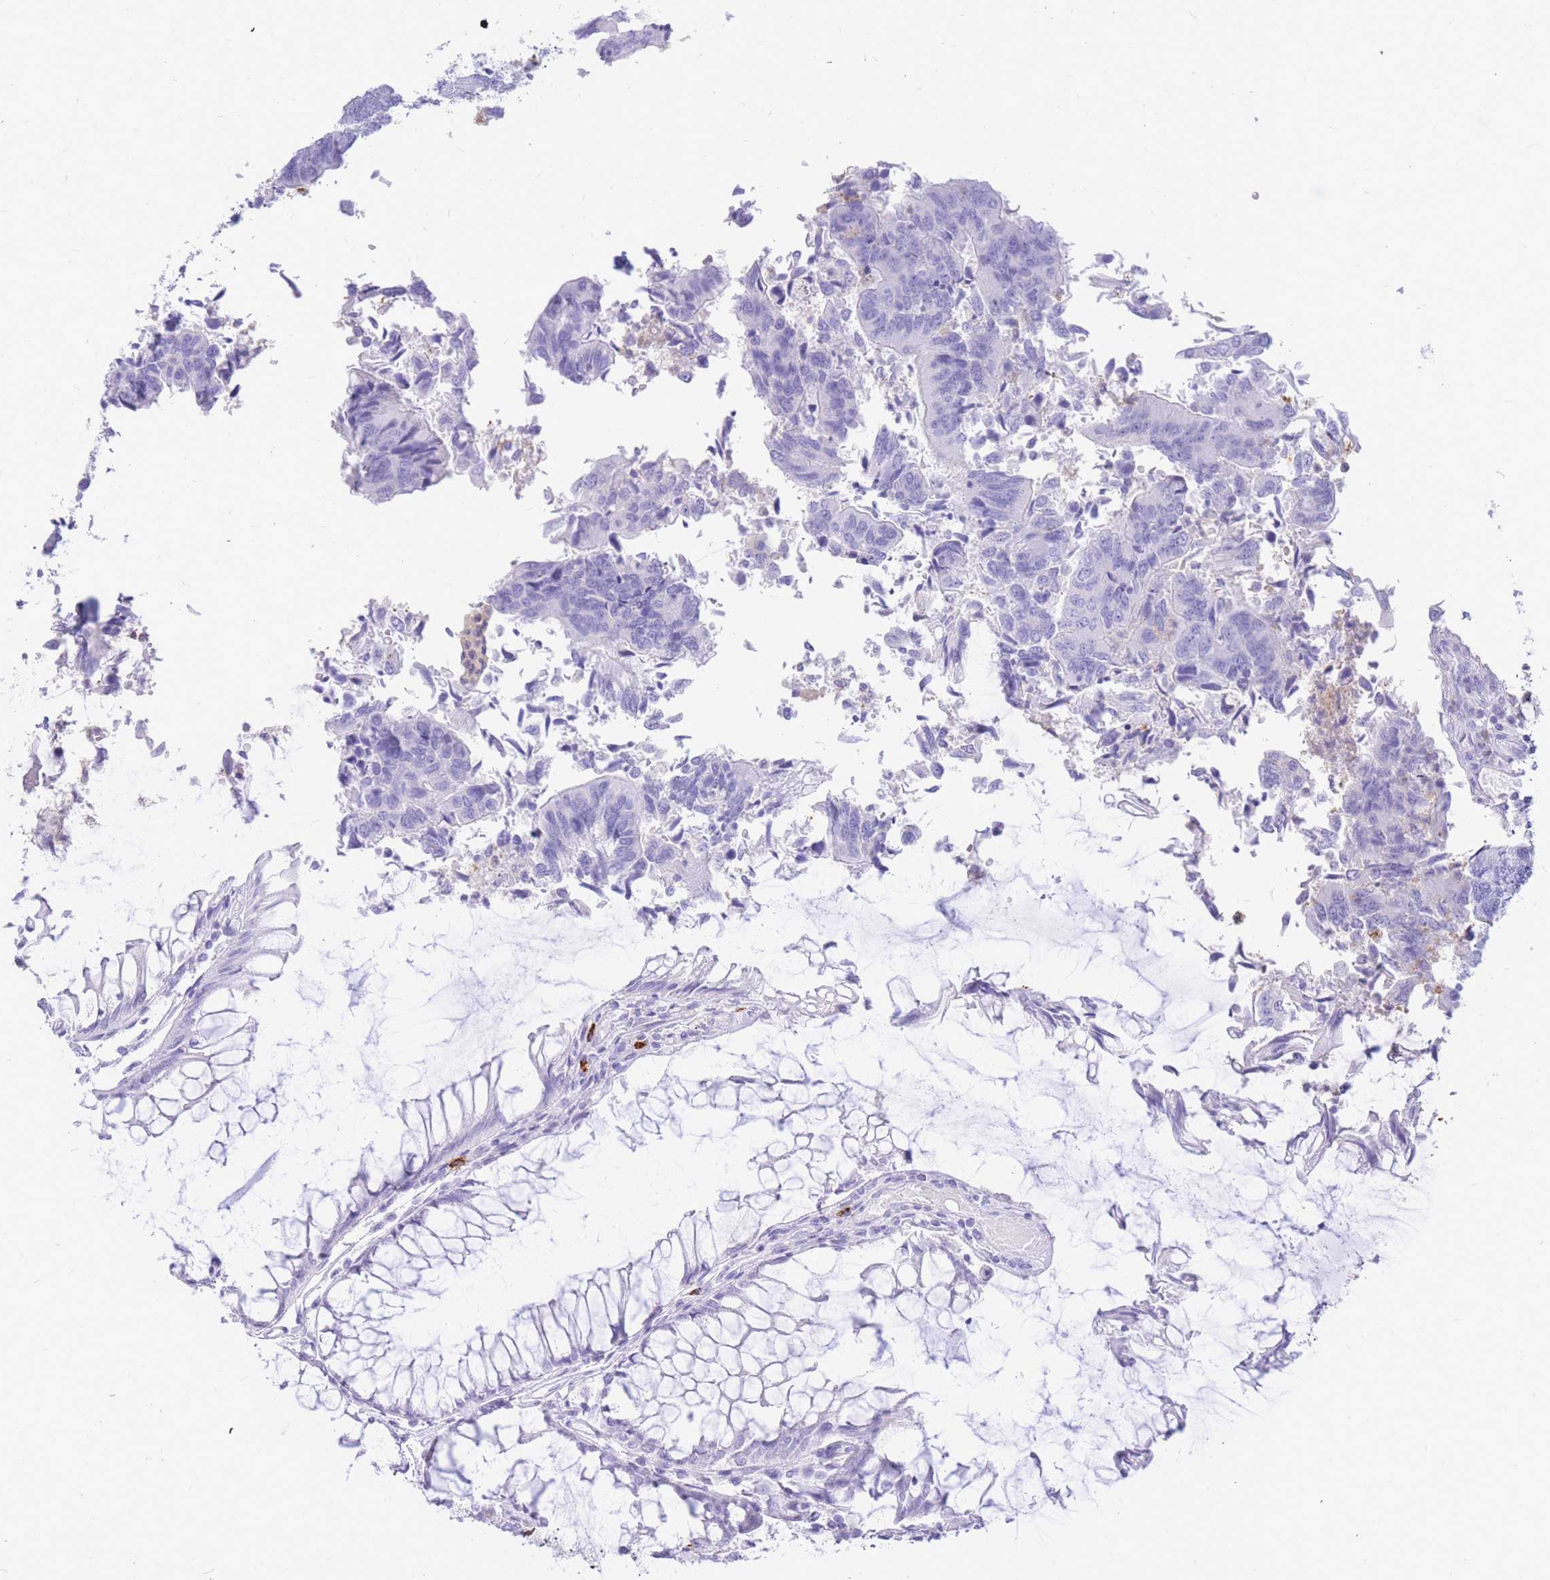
{"staining": {"intensity": "negative", "quantity": "none", "location": "none"}, "tissue": "colorectal cancer", "cell_type": "Tumor cells", "image_type": "cancer", "snomed": [{"axis": "morphology", "description": "Adenocarcinoma, NOS"}, {"axis": "topography", "description": "Colon"}], "caption": "Histopathology image shows no significant protein staining in tumor cells of colorectal cancer.", "gene": "HERC1", "patient": {"sex": "female", "age": 67}}